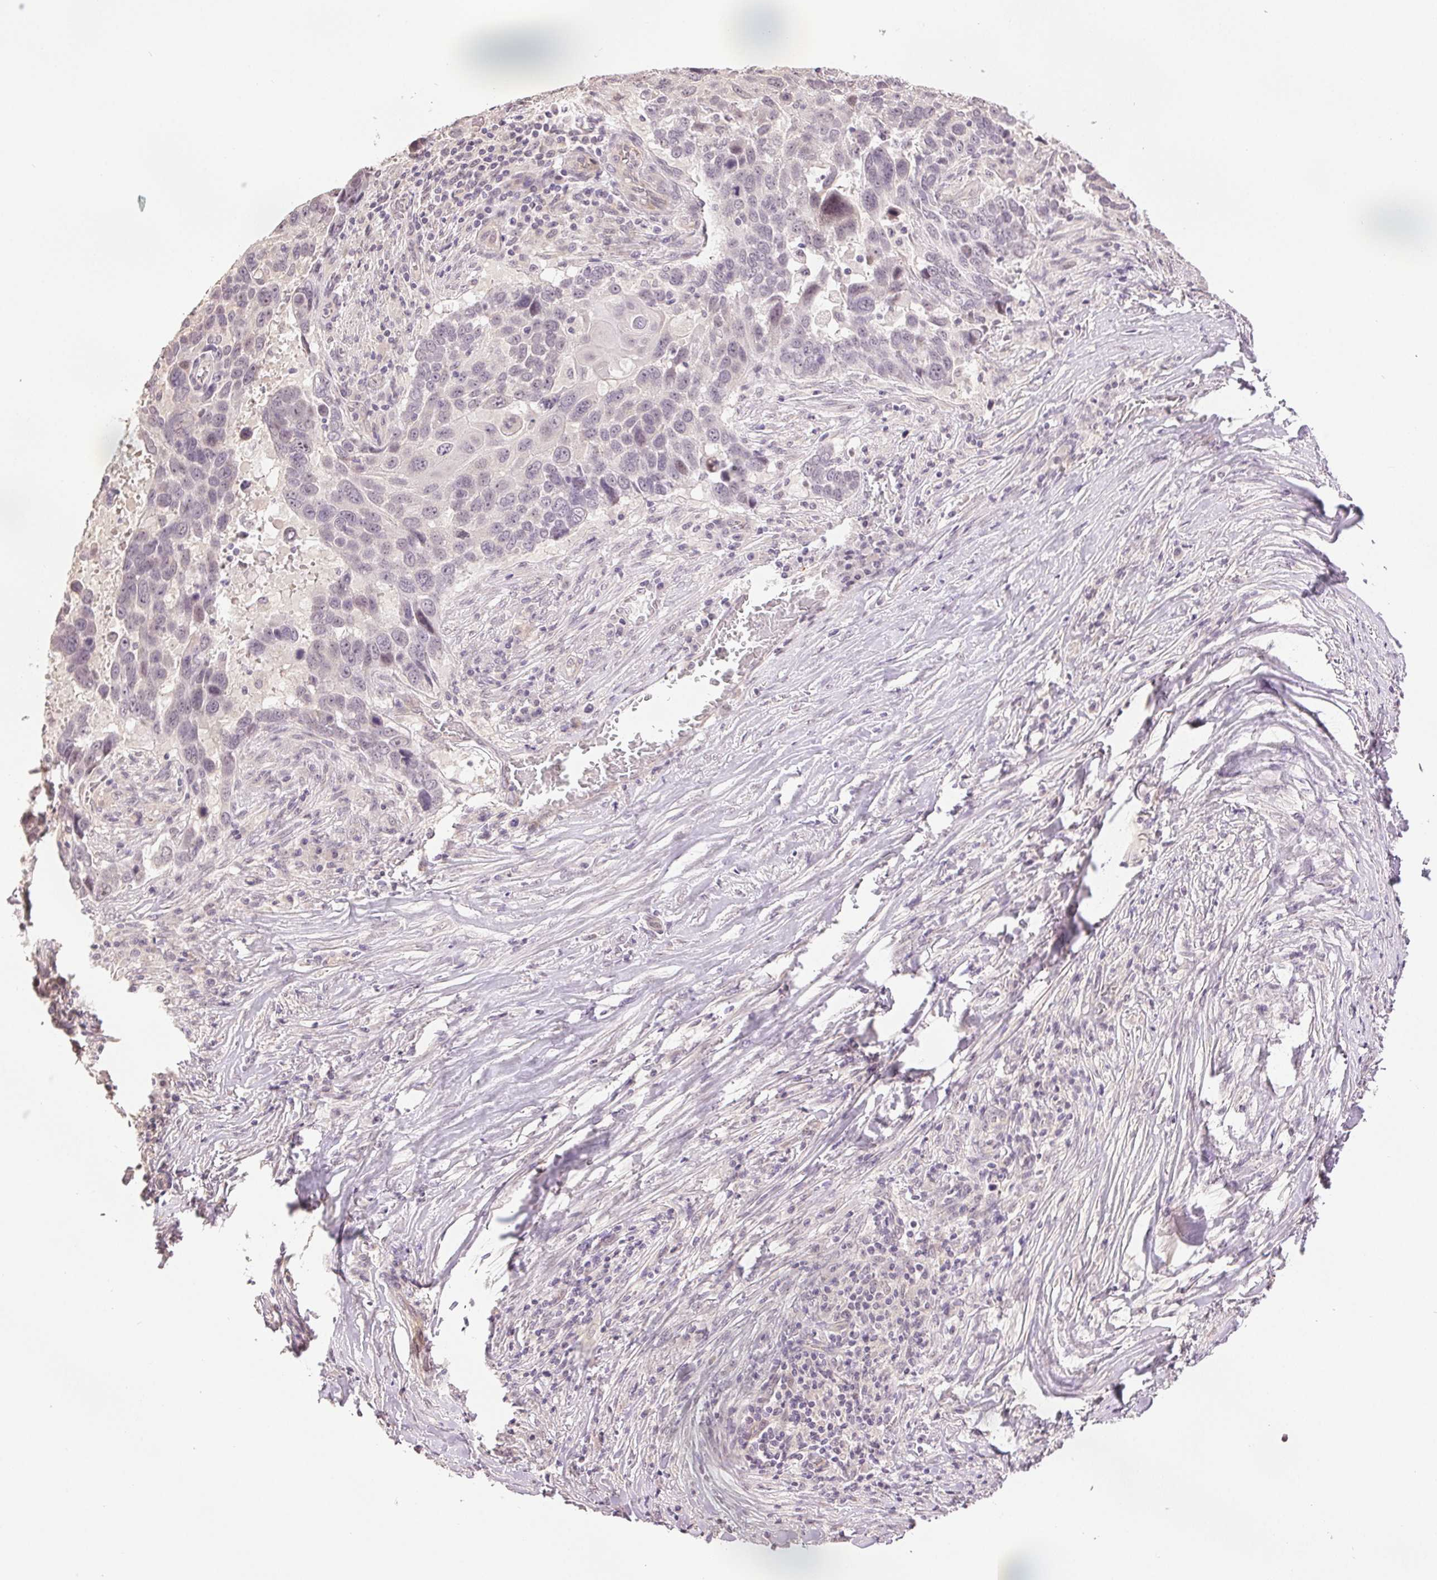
{"staining": {"intensity": "negative", "quantity": "none", "location": "none"}, "tissue": "lung cancer", "cell_type": "Tumor cells", "image_type": "cancer", "snomed": [{"axis": "morphology", "description": "Squamous cell carcinoma, NOS"}, {"axis": "topography", "description": "Lung"}], "caption": "IHC micrograph of human lung cancer stained for a protein (brown), which exhibits no expression in tumor cells.", "gene": "PLCB1", "patient": {"sex": "male", "age": 68}}